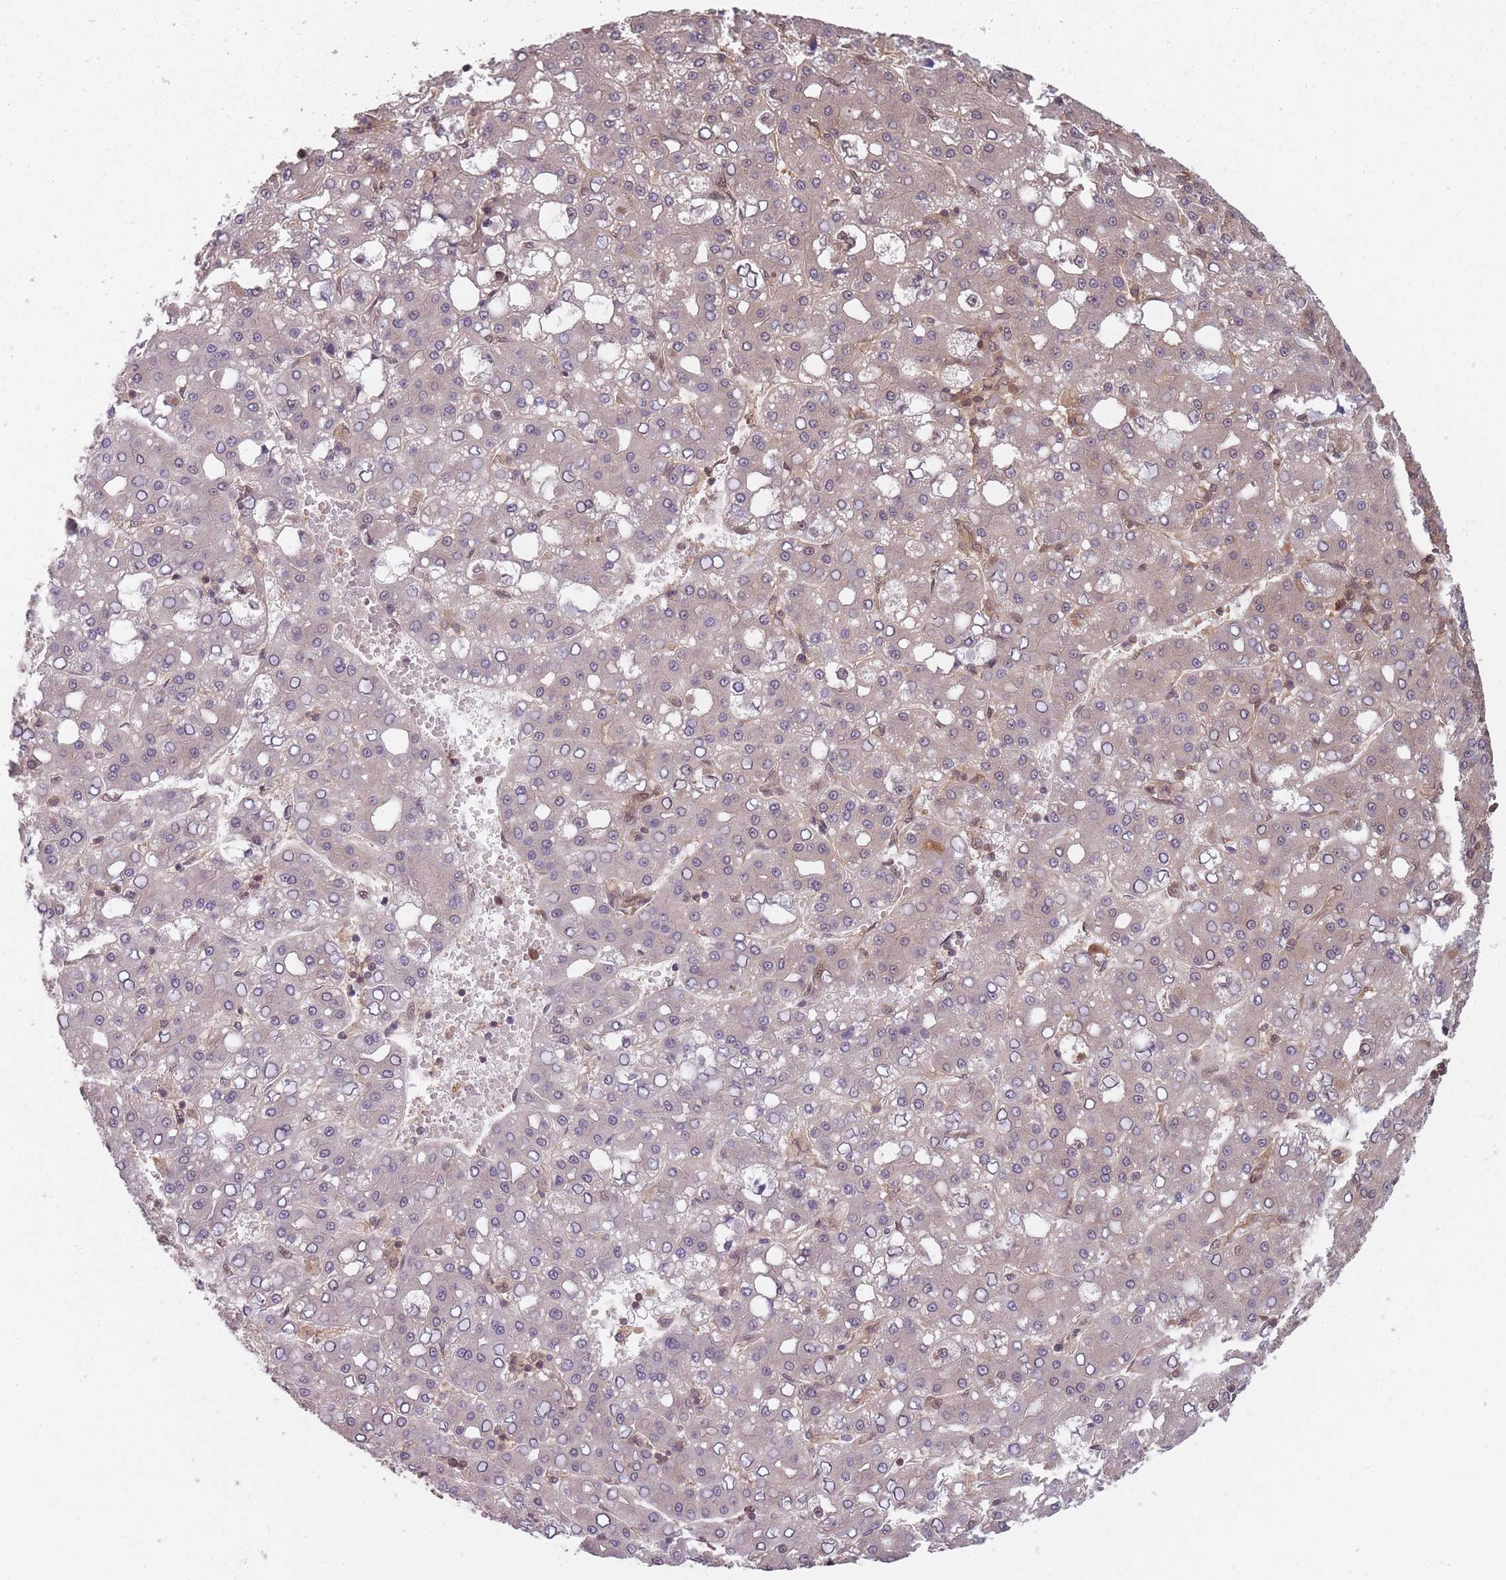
{"staining": {"intensity": "negative", "quantity": "none", "location": "none"}, "tissue": "liver cancer", "cell_type": "Tumor cells", "image_type": "cancer", "snomed": [{"axis": "morphology", "description": "Carcinoma, Hepatocellular, NOS"}, {"axis": "topography", "description": "Liver"}], "caption": "This is a image of immunohistochemistry staining of liver cancer (hepatocellular carcinoma), which shows no positivity in tumor cells. (Brightfield microscopy of DAB immunohistochemistry at high magnification).", "gene": "PPP6R3", "patient": {"sex": "male", "age": 65}}